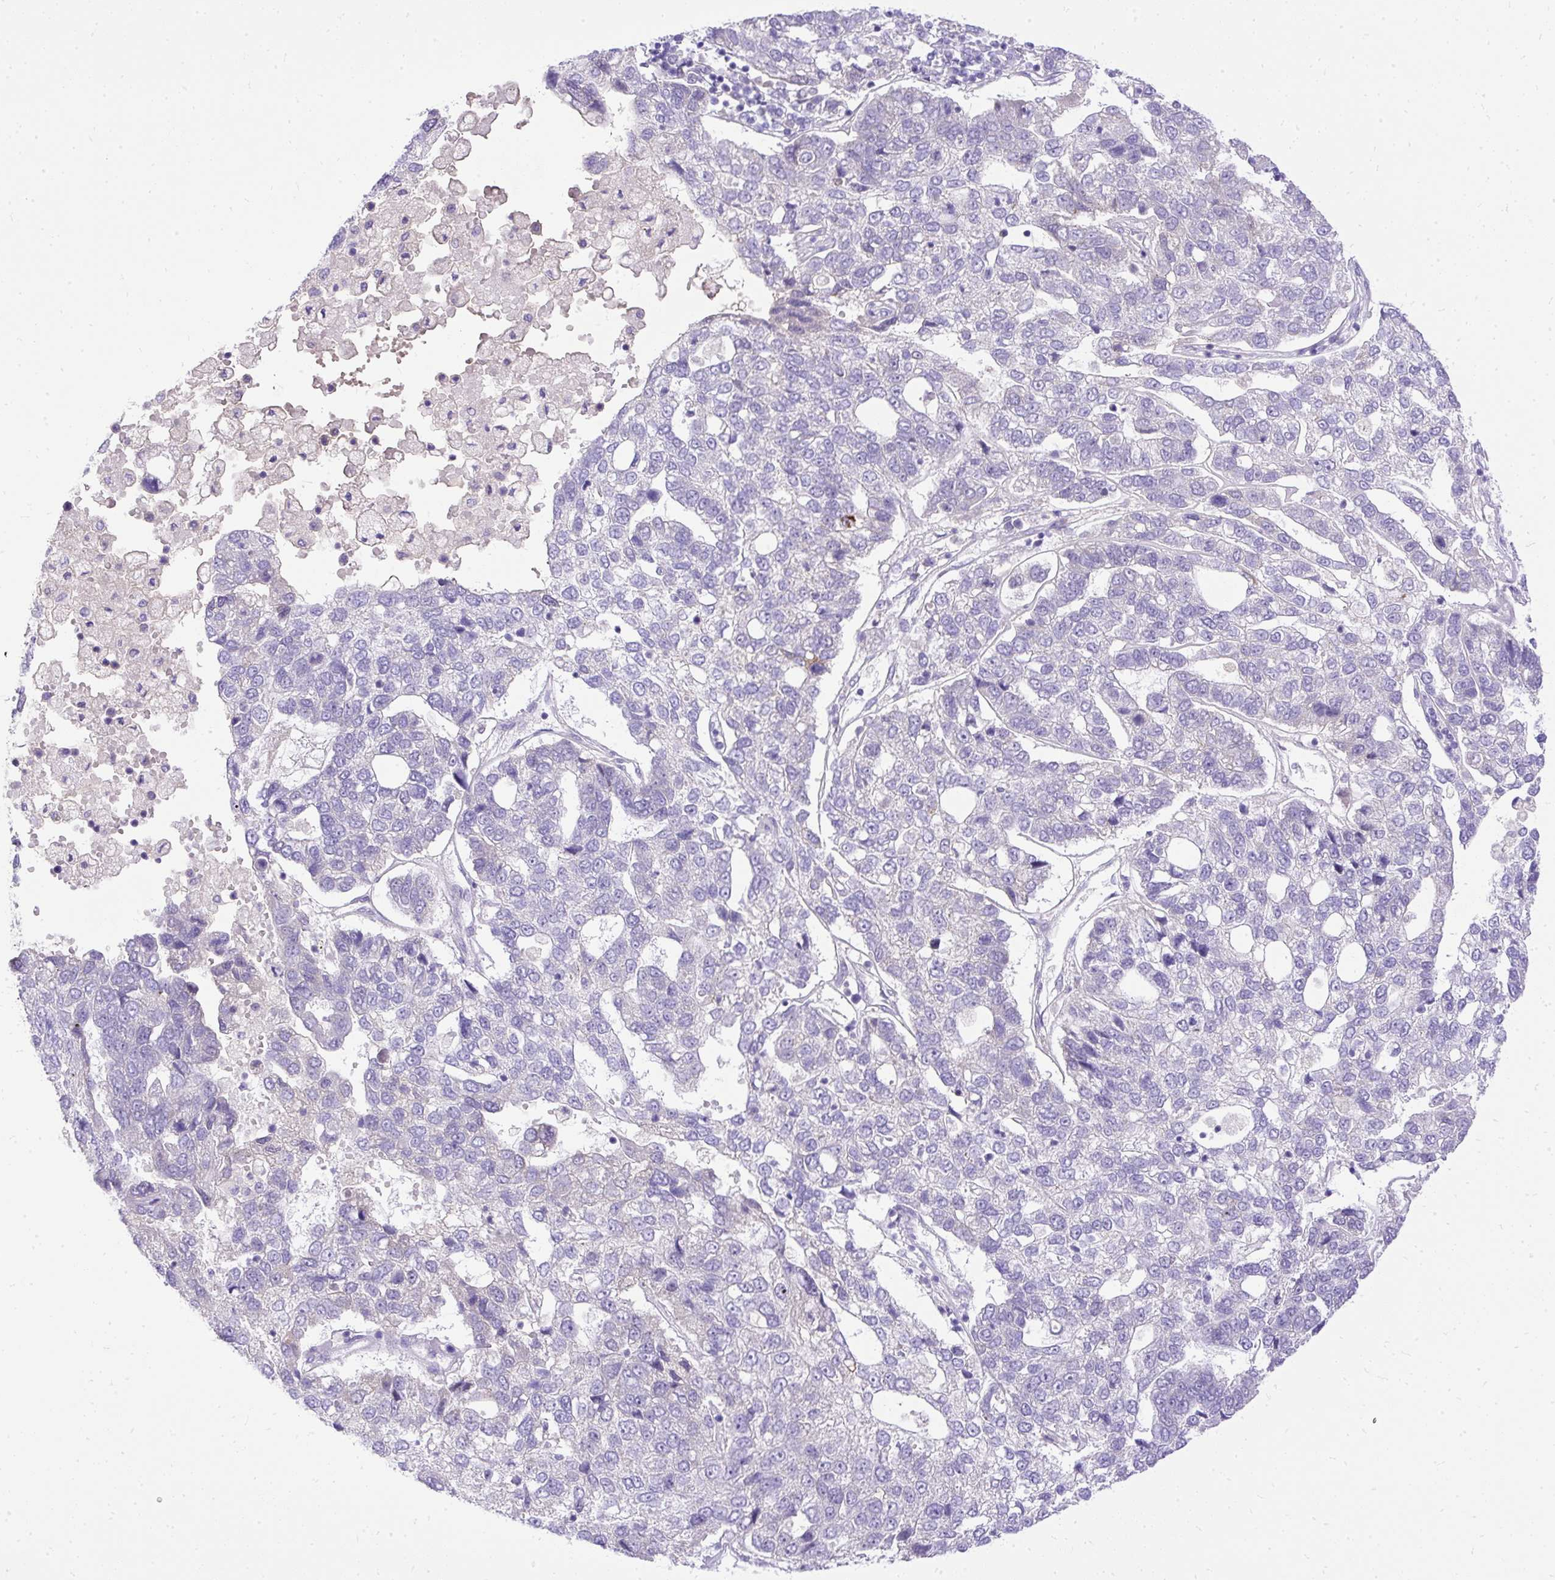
{"staining": {"intensity": "negative", "quantity": "none", "location": "none"}, "tissue": "pancreatic cancer", "cell_type": "Tumor cells", "image_type": "cancer", "snomed": [{"axis": "morphology", "description": "Adenocarcinoma, NOS"}, {"axis": "topography", "description": "Pancreas"}], "caption": "This is a histopathology image of IHC staining of adenocarcinoma (pancreatic), which shows no positivity in tumor cells.", "gene": "AMFR", "patient": {"sex": "female", "age": 61}}